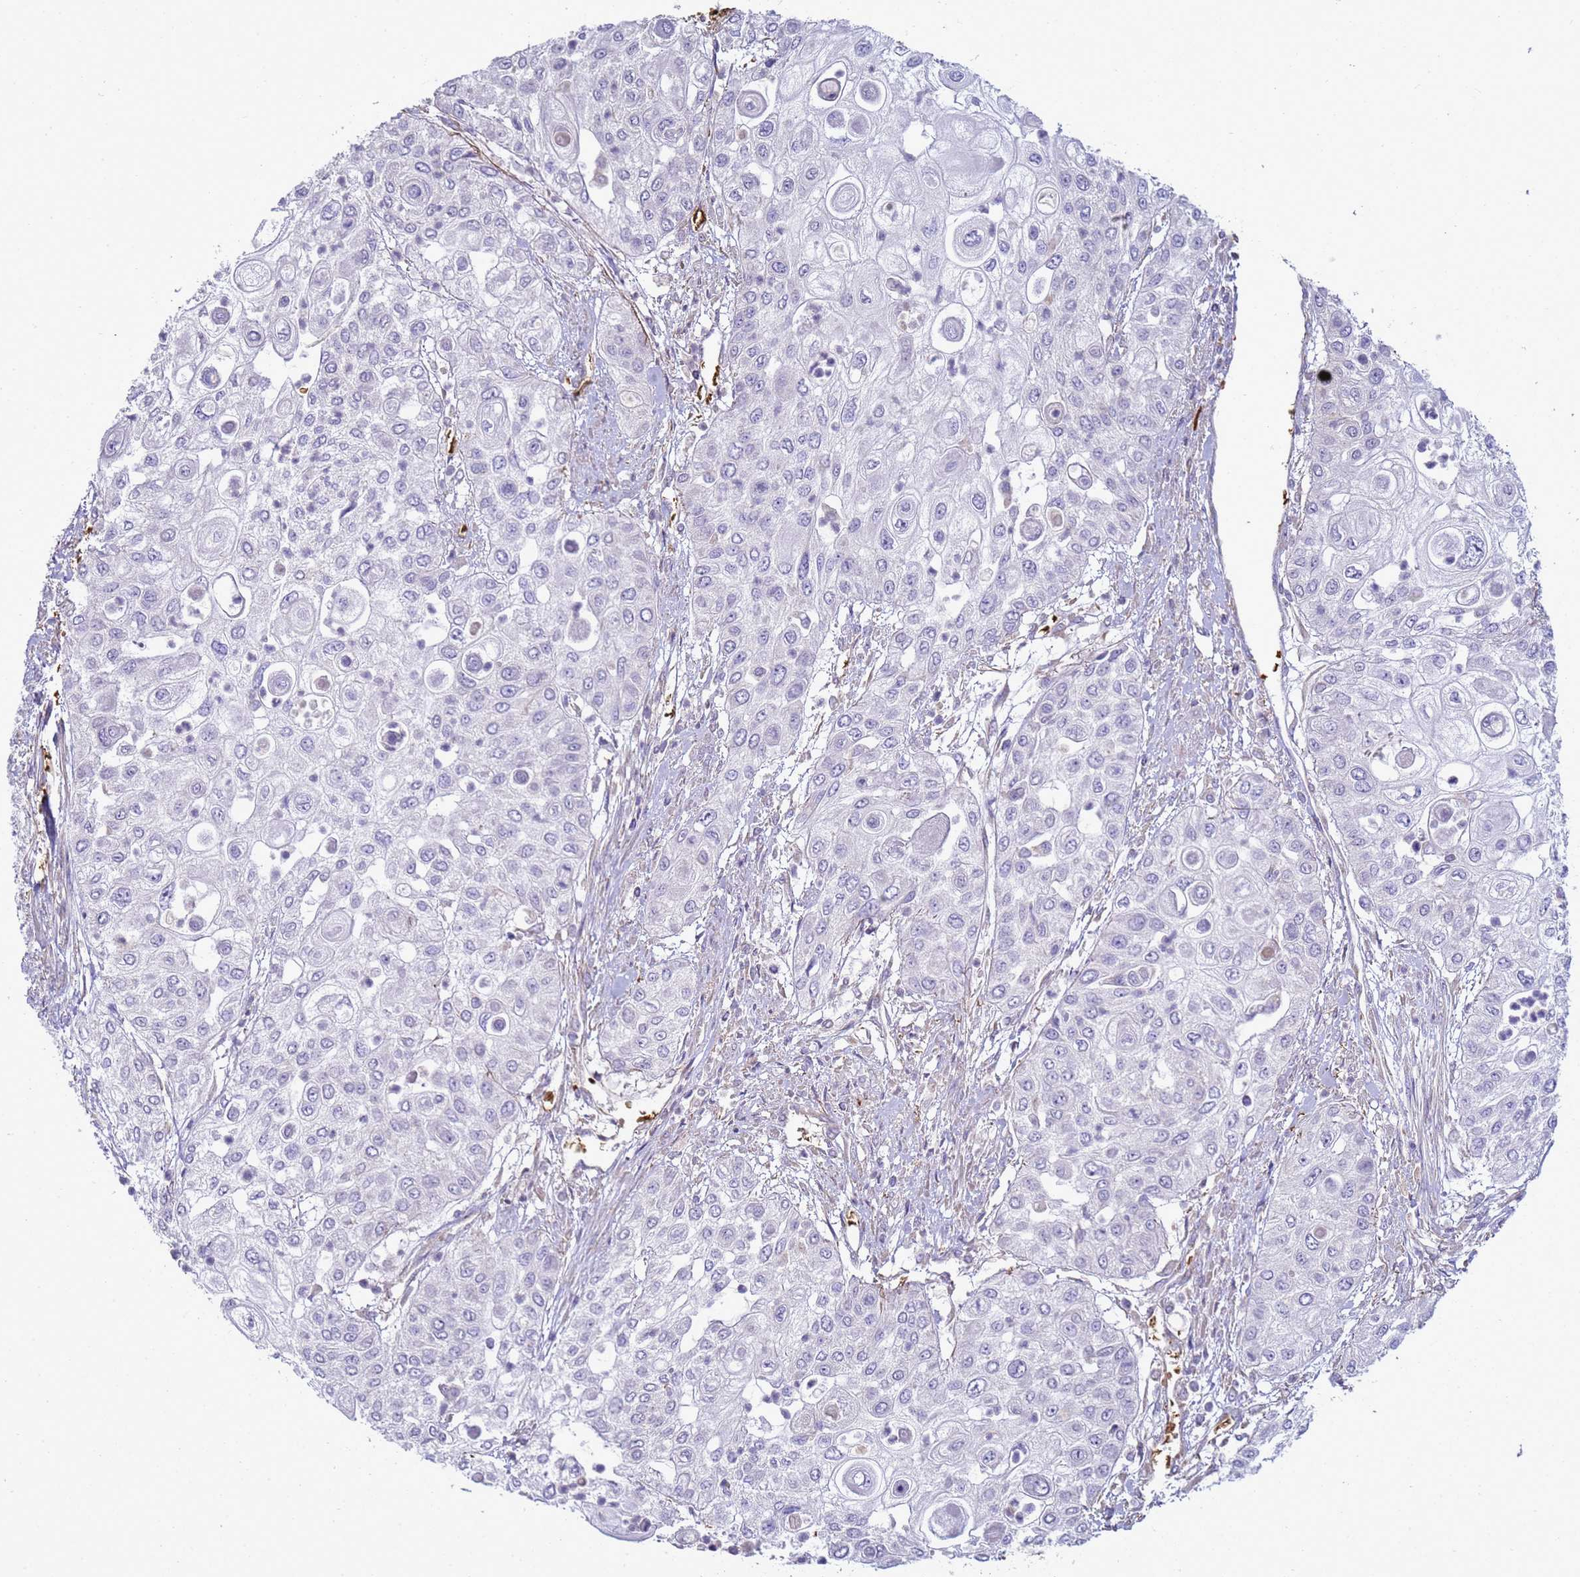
{"staining": {"intensity": "negative", "quantity": "none", "location": "none"}, "tissue": "urothelial cancer", "cell_type": "Tumor cells", "image_type": "cancer", "snomed": [{"axis": "morphology", "description": "Urothelial carcinoma, High grade"}, {"axis": "topography", "description": "Urinary bladder"}], "caption": "Immunohistochemistry of human high-grade urothelial carcinoma exhibits no staining in tumor cells. Brightfield microscopy of immunohistochemistry (IHC) stained with DAB (3,3'-diaminobenzidine) (brown) and hematoxylin (blue), captured at high magnification.", "gene": "SGIP1", "patient": {"sex": "female", "age": 79}}